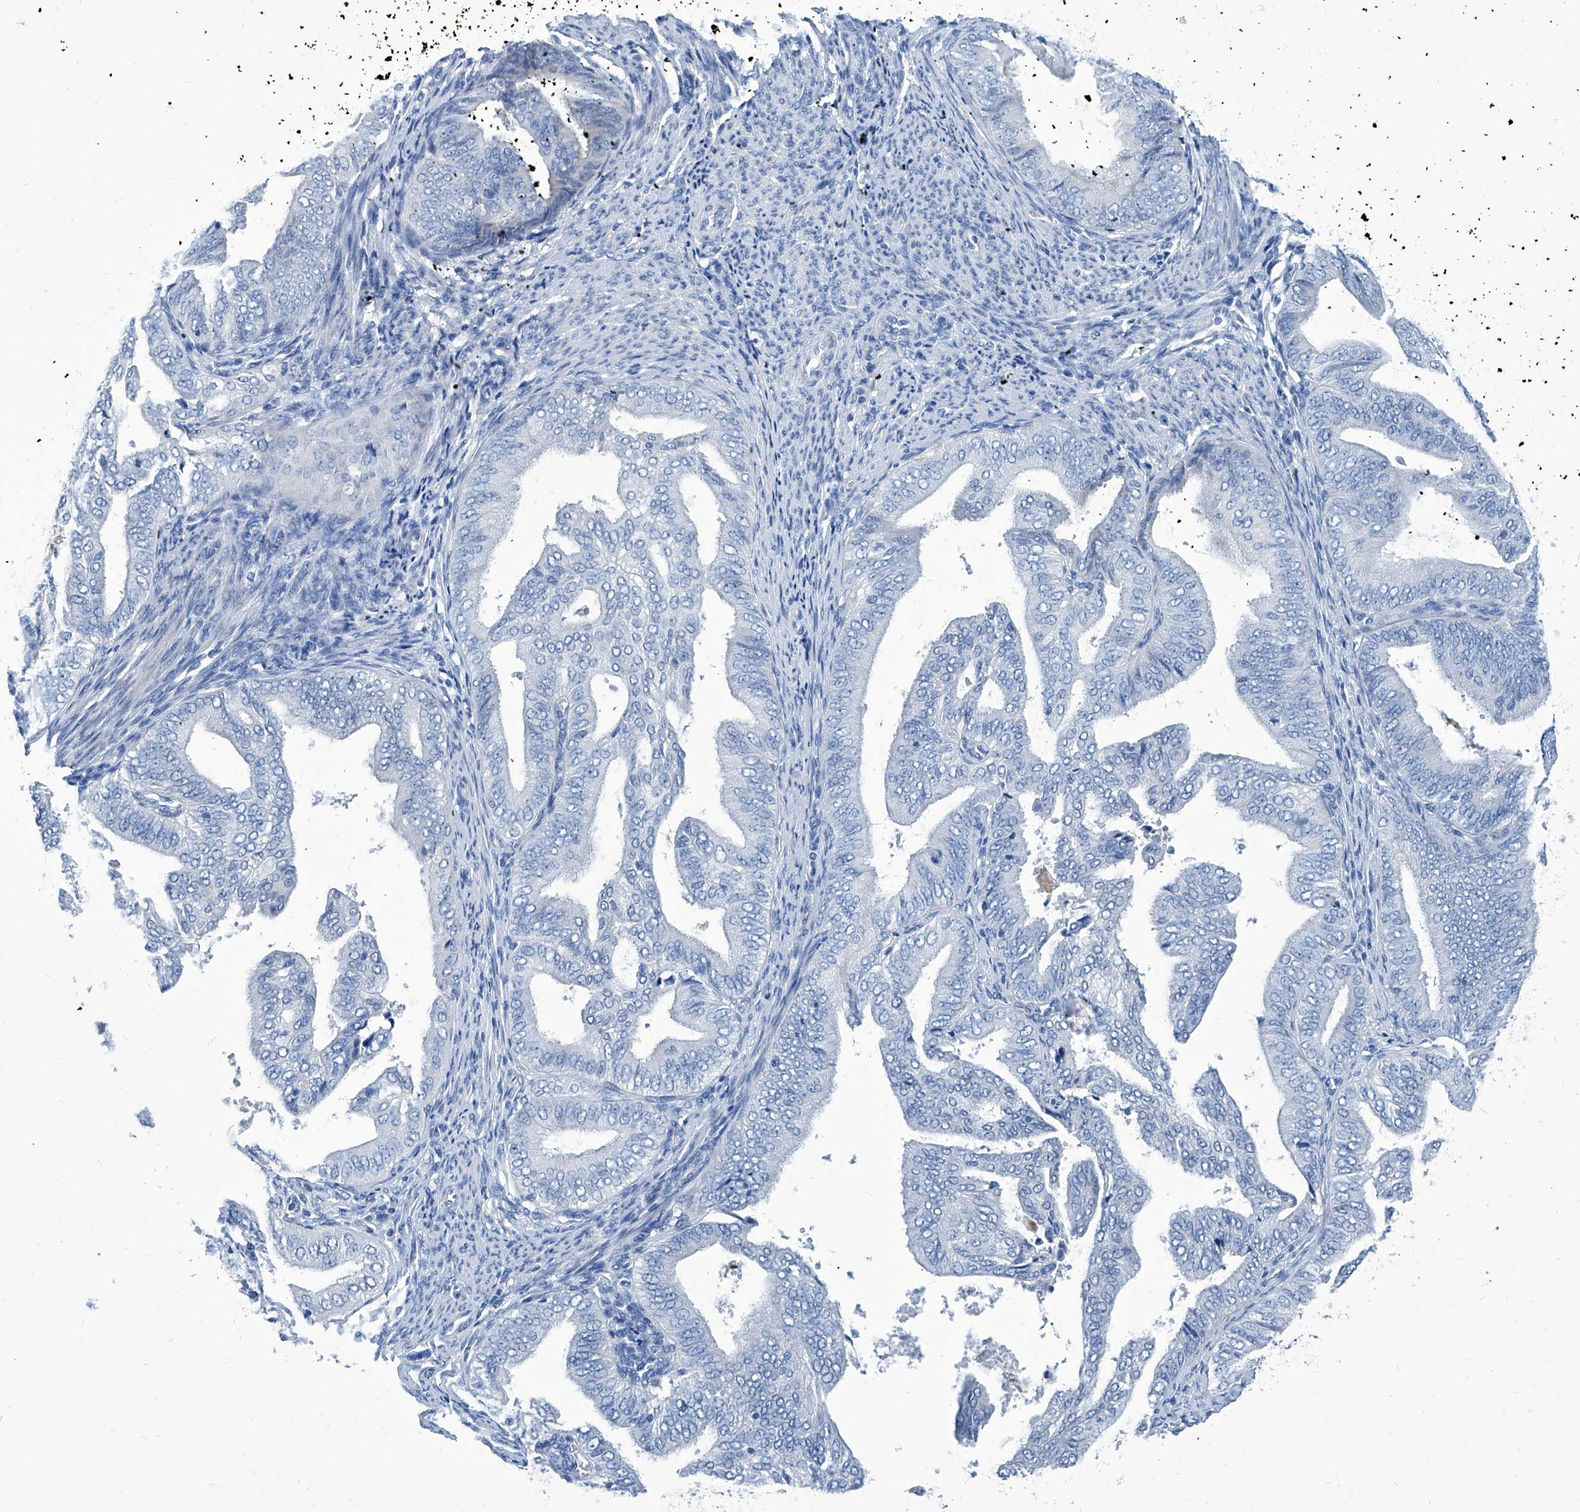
{"staining": {"intensity": "negative", "quantity": "none", "location": "none"}, "tissue": "endometrial cancer", "cell_type": "Tumor cells", "image_type": "cancer", "snomed": [{"axis": "morphology", "description": "Adenocarcinoma, NOS"}, {"axis": "topography", "description": "Endometrium"}], "caption": "This is an IHC histopathology image of human adenocarcinoma (endometrial). There is no positivity in tumor cells.", "gene": "ZNF519", "patient": {"sex": "female", "age": 58}}